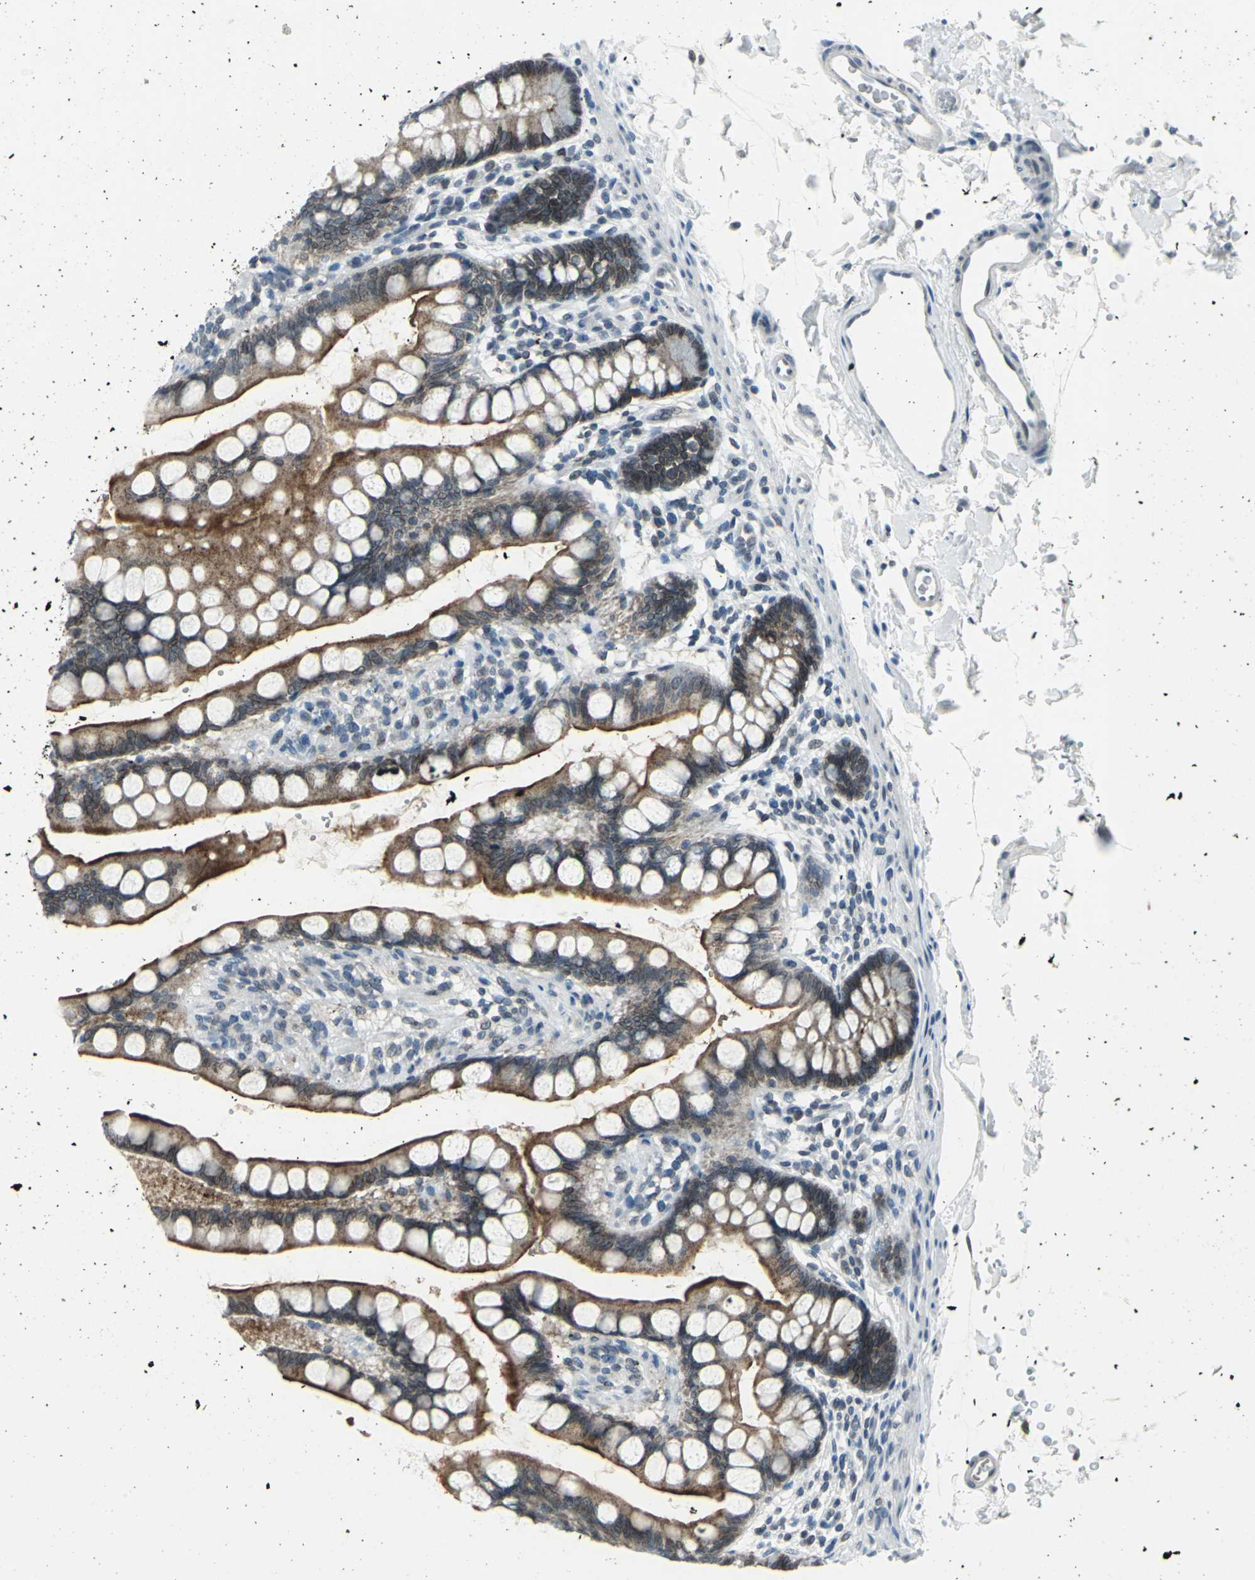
{"staining": {"intensity": "moderate", "quantity": ">75%", "location": "cytoplasmic/membranous"}, "tissue": "small intestine", "cell_type": "Glandular cells", "image_type": "normal", "snomed": [{"axis": "morphology", "description": "Normal tissue, NOS"}, {"axis": "topography", "description": "Small intestine"}], "caption": "High-magnification brightfield microscopy of normal small intestine stained with DAB (brown) and counterstained with hematoxylin (blue). glandular cells exhibit moderate cytoplasmic/membranous expression is appreciated in about>75% of cells. Immunohistochemistry (ihc) stains the protein in brown and the nuclei are stained blue.", "gene": "SNUPN", "patient": {"sex": "female", "age": 58}}